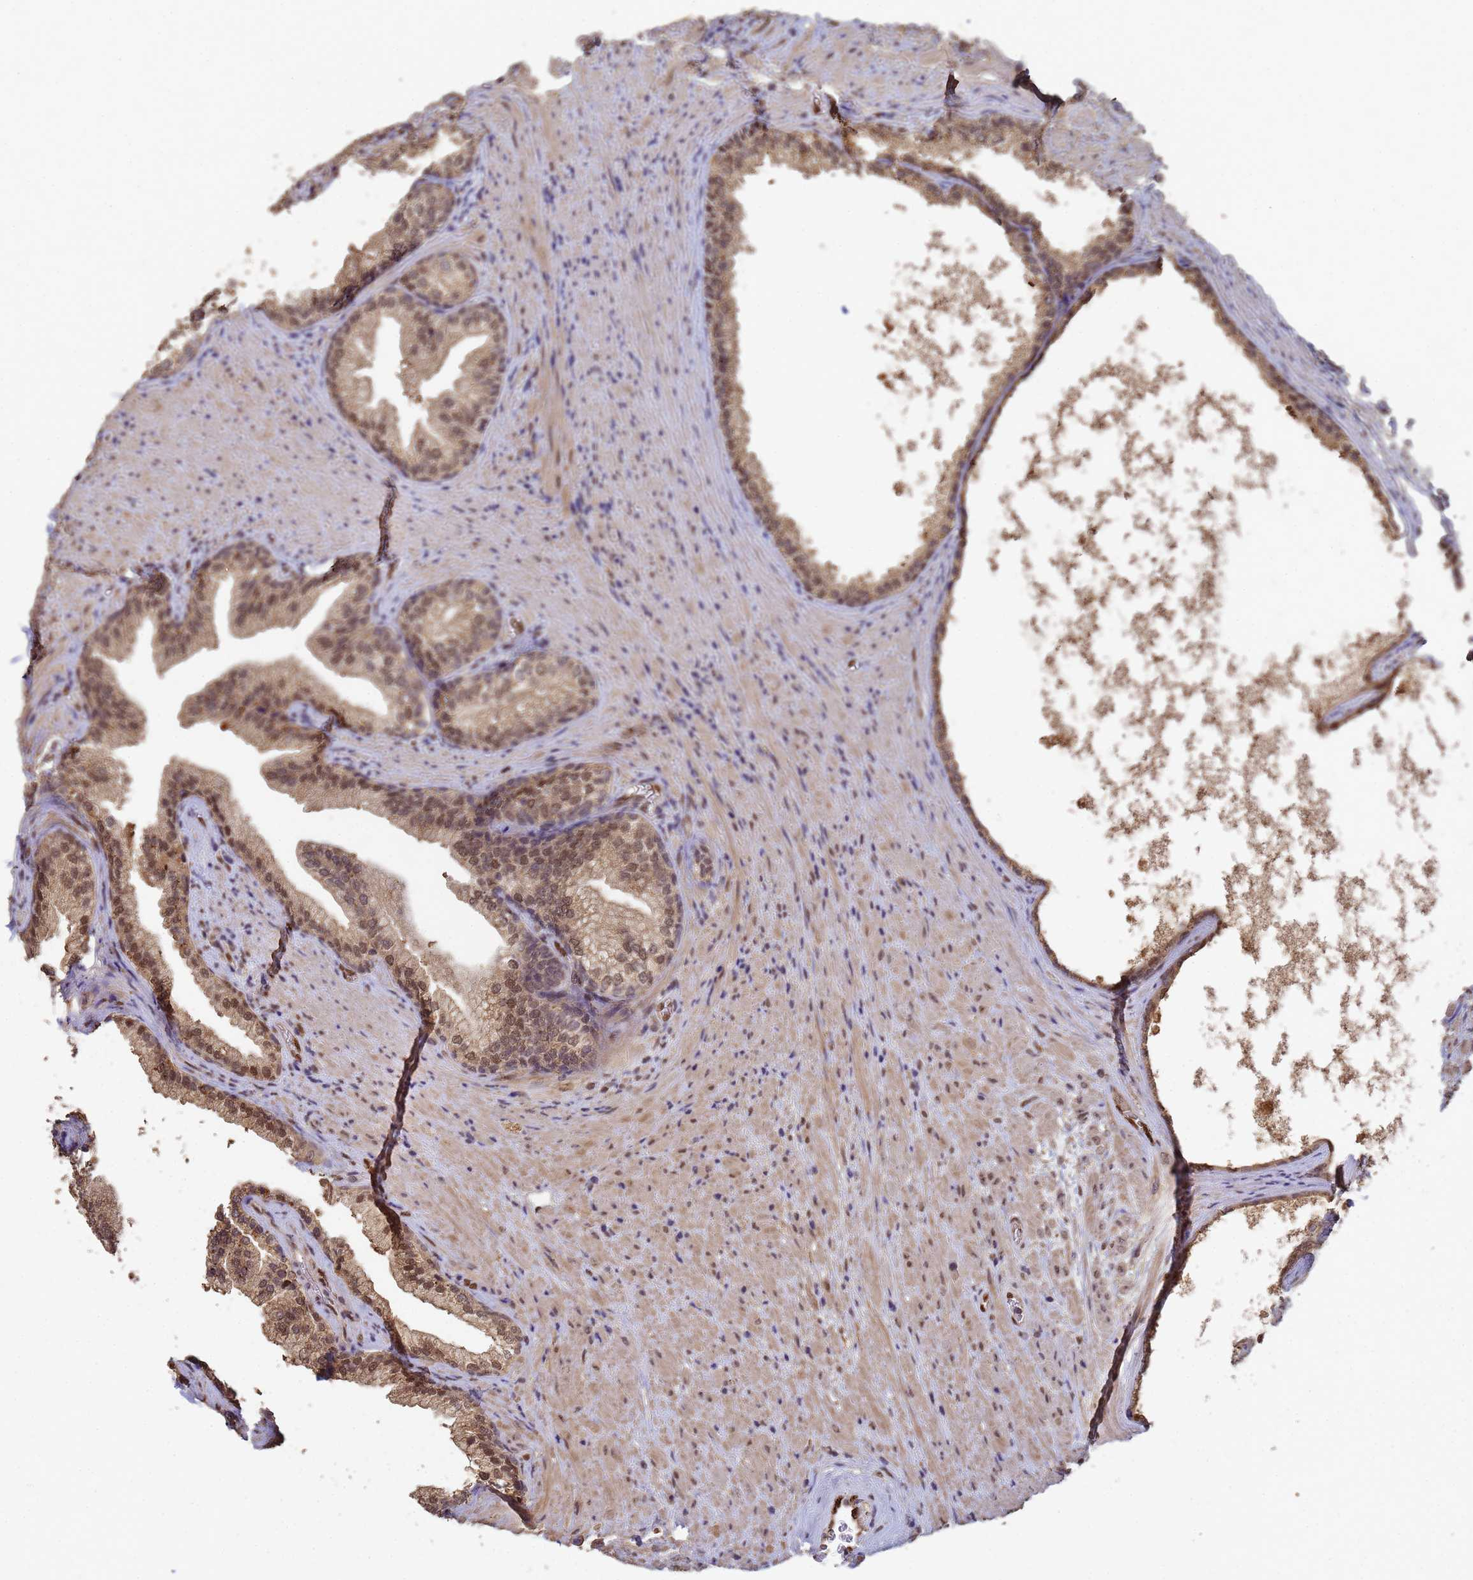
{"staining": {"intensity": "moderate", "quantity": ">75%", "location": "cytoplasmic/membranous,nuclear"}, "tissue": "prostate", "cell_type": "Glandular cells", "image_type": "normal", "snomed": [{"axis": "morphology", "description": "Normal tissue, NOS"}, {"axis": "topography", "description": "Prostate"}], "caption": "Protein staining reveals moderate cytoplasmic/membranous,nuclear expression in about >75% of glandular cells in unremarkable prostate.", "gene": "SECISBP2", "patient": {"sex": "male", "age": 76}}